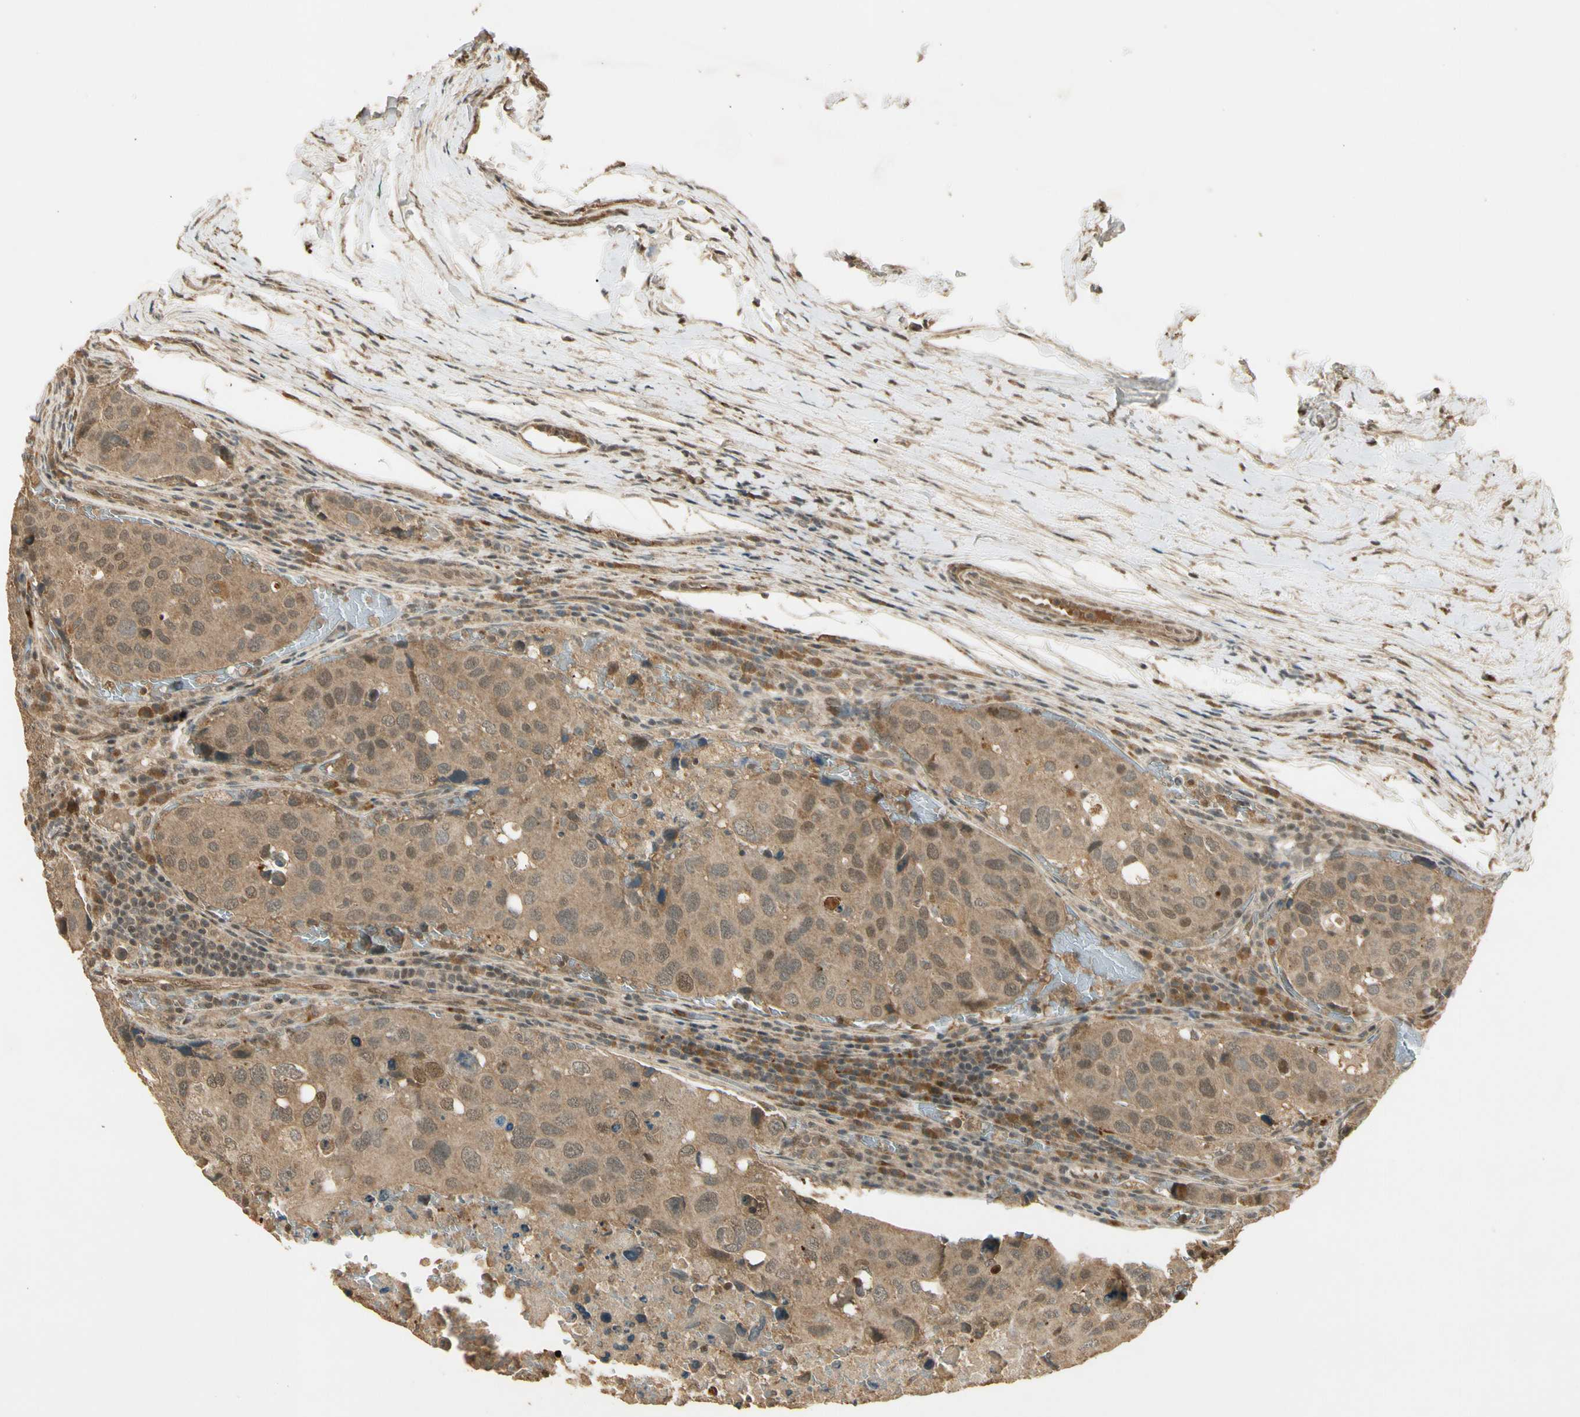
{"staining": {"intensity": "moderate", "quantity": ">75%", "location": "cytoplasmic/membranous"}, "tissue": "urothelial cancer", "cell_type": "Tumor cells", "image_type": "cancer", "snomed": [{"axis": "morphology", "description": "Urothelial carcinoma, High grade"}, {"axis": "topography", "description": "Lymph node"}, {"axis": "topography", "description": "Urinary bladder"}], "caption": "Immunohistochemistry (IHC) (DAB) staining of human urothelial cancer demonstrates moderate cytoplasmic/membranous protein expression in approximately >75% of tumor cells.", "gene": "GMEB2", "patient": {"sex": "male", "age": 51}}